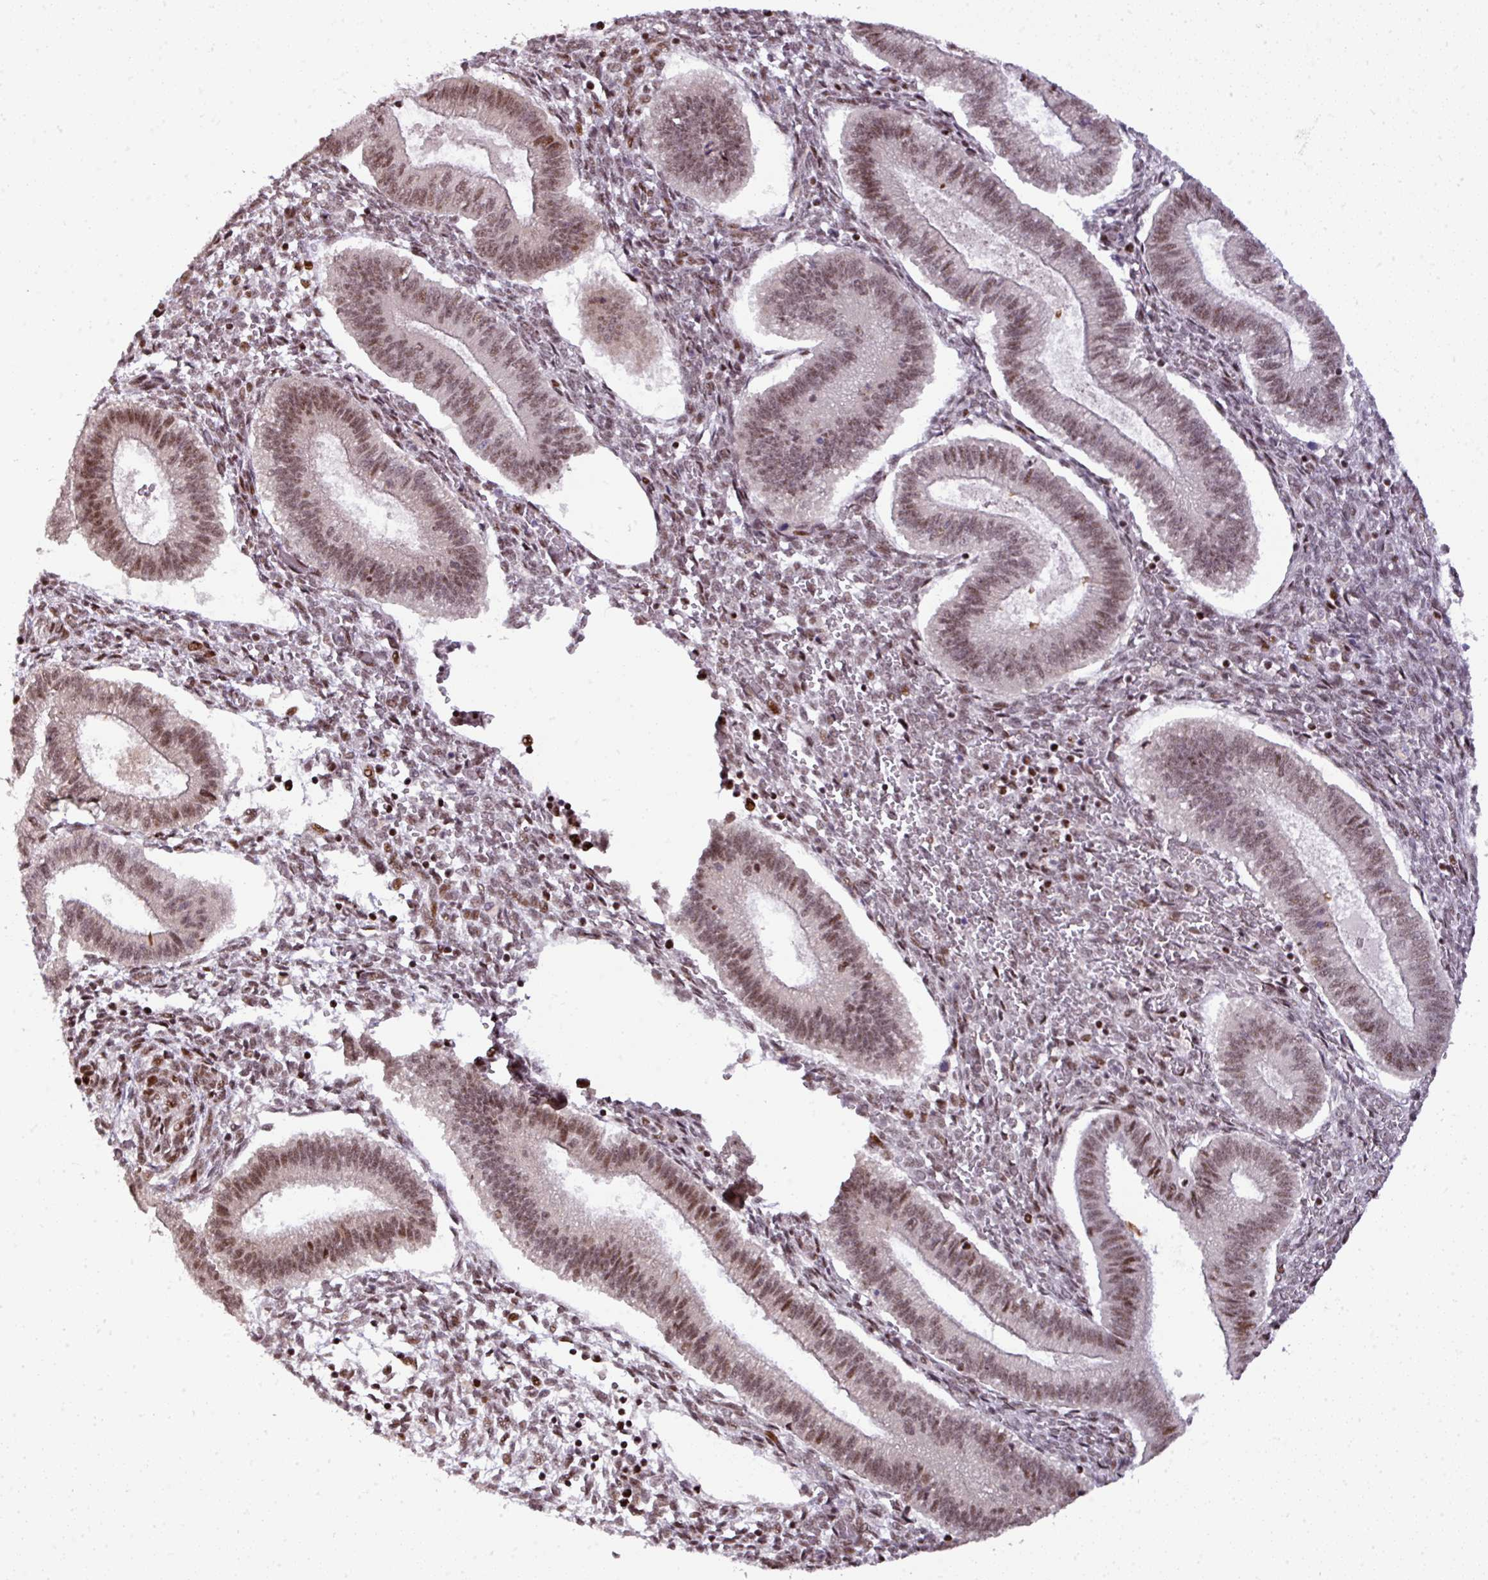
{"staining": {"intensity": "moderate", "quantity": ">75%", "location": "nuclear"}, "tissue": "endometrium", "cell_type": "Cells in endometrial stroma", "image_type": "normal", "snomed": [{"axis": "morphology", "description": "Normal tissue, NOS"}, {"axis": "topography", "description": "Endometrium"}], "caption": "IHC image of normal endometrium stained for a protein (brown), which shows medium levels of moderate nuclear staining in about >75% of cells in endometrial stroma.", "gene": "MYSM1", "patient": {"sex": "female", "age": 25}}